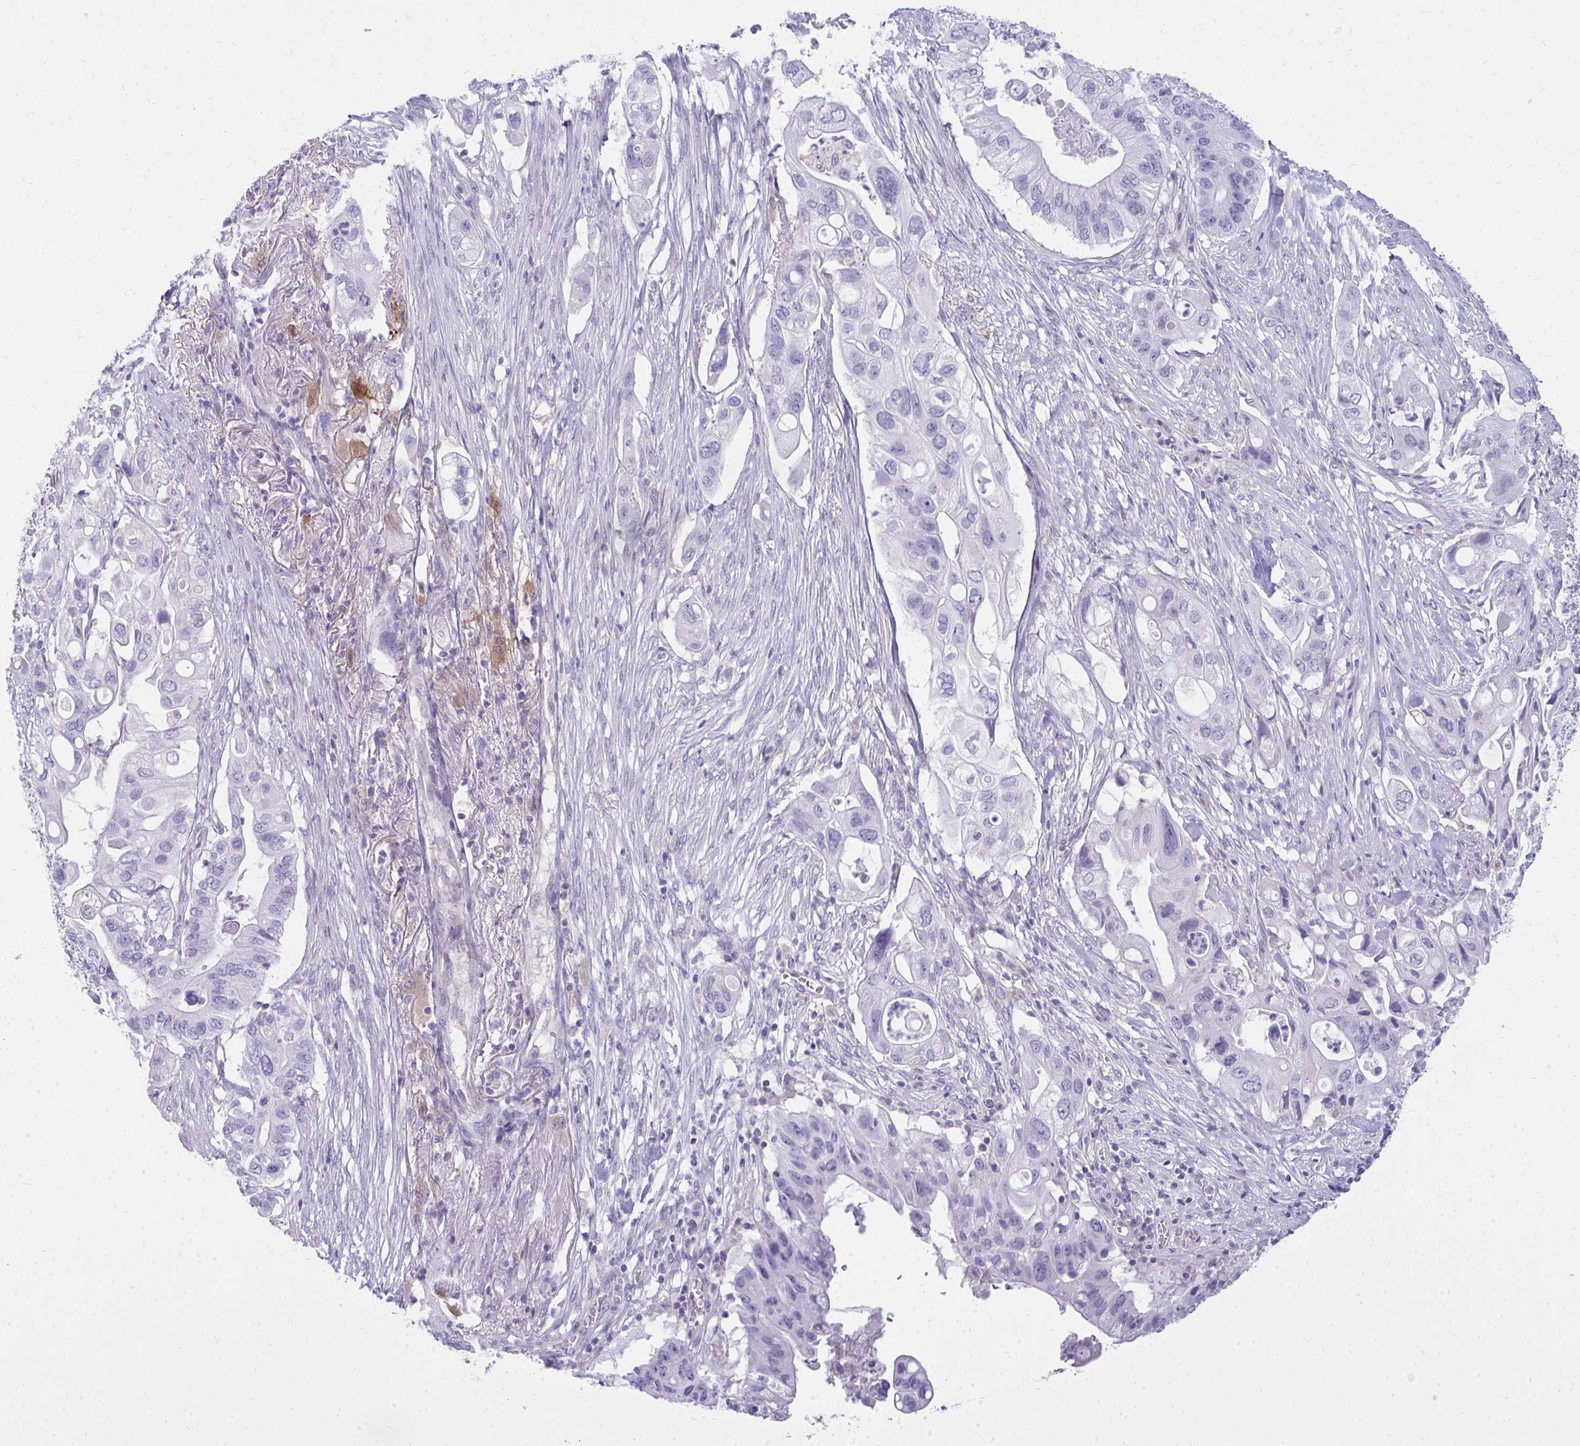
{"staining": {"intensity": "negative", "quantity": "none", "location": "none"}, "tissue": "pancreatic cancer", "cell_type": "Tumor cells", "image_type": "cancer", "snomed": [{"axis": "morphology", "description": "Adenocarcinoma, NOS"}, {"axis": "topography", "description": "Pancreas"}], "caption": "An IHC image of adenocarcinoma (pancreatic) is shown. There is no staining in tumor cells of adenocarcinoma (pancreatic).", "gene": "FABP3", "patient": {"sex": "female", "age": 72}}